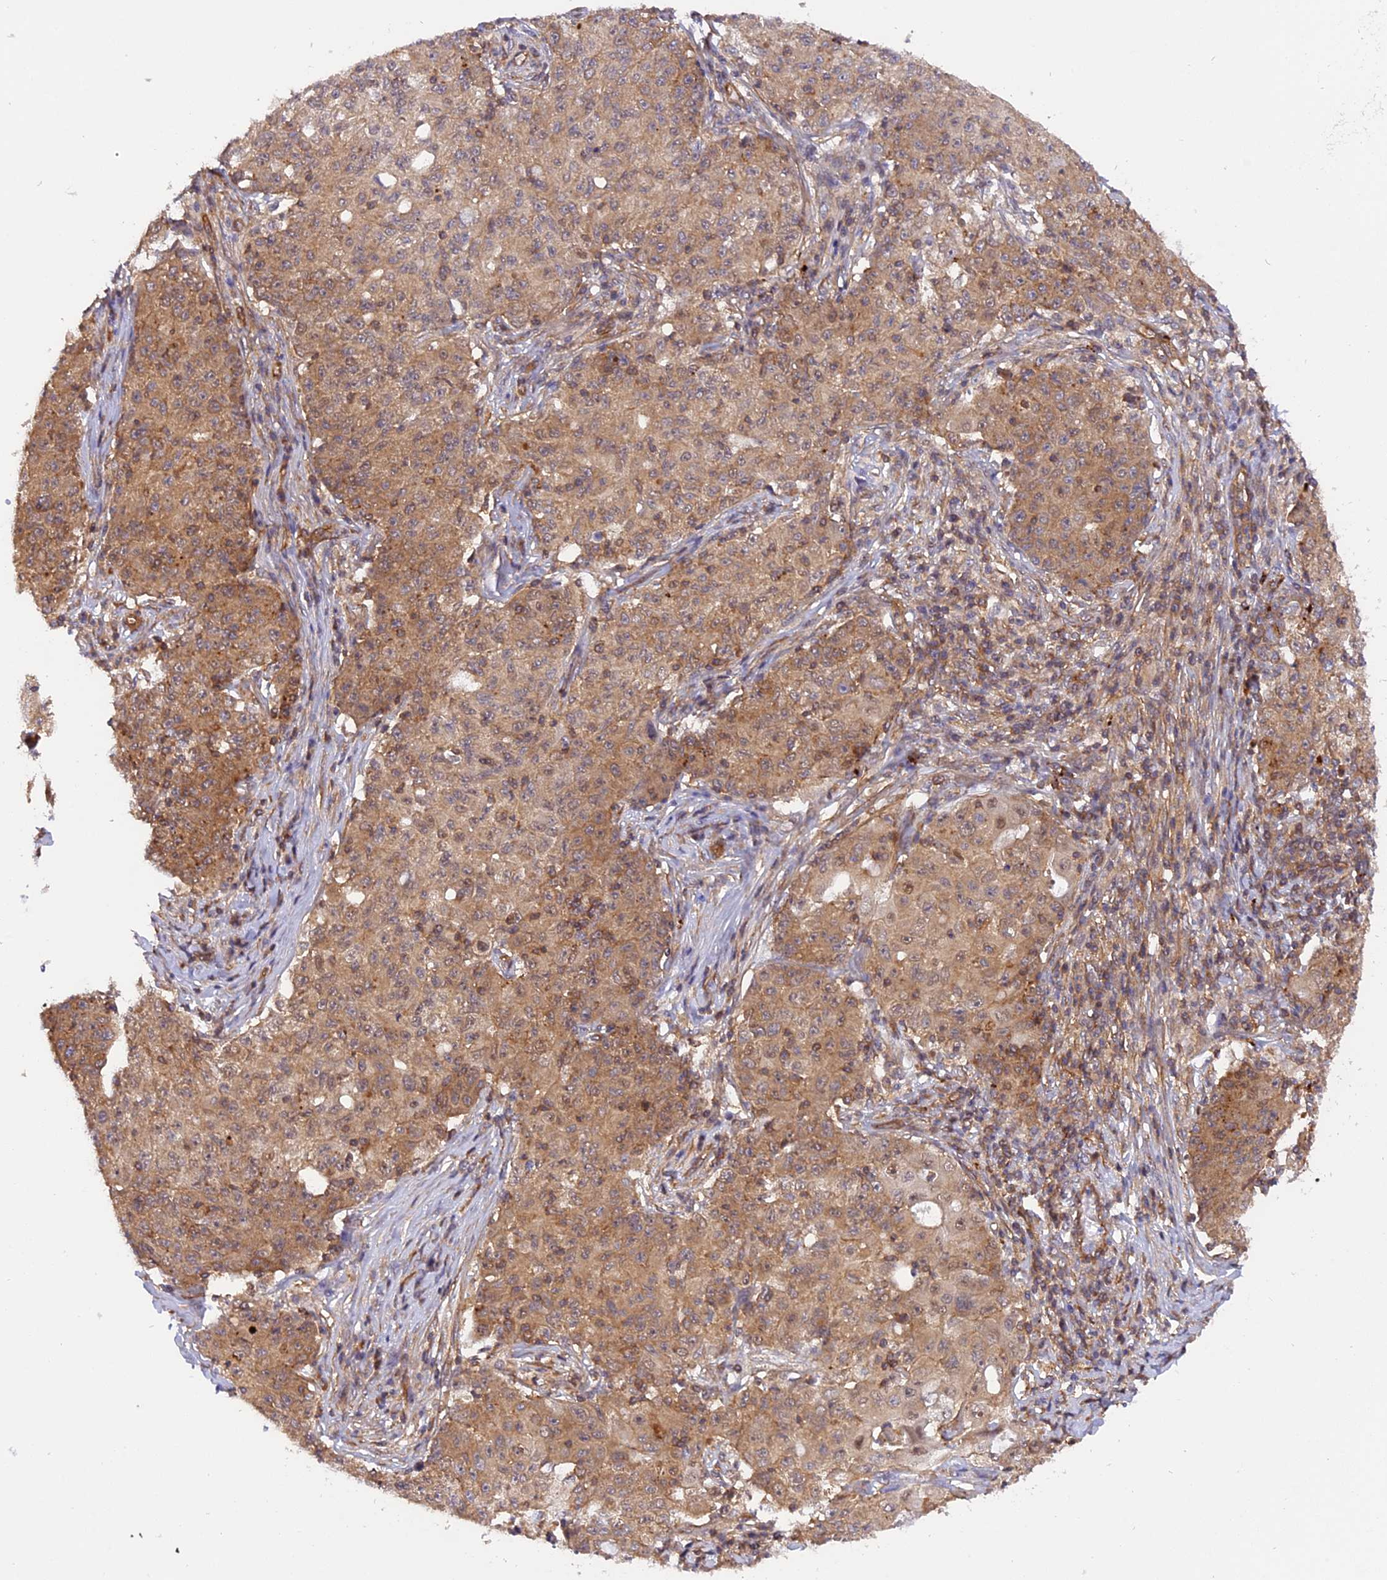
{"staining": {"intensity": "moderate", "quantity": ">75%", "location": "cytoplasmic/membranous"}, "tissue": "ovarian cancer", "cell_type": "Tumor cells", "image_type": "cancer", "snomed": [{"axis": "morphology", "description": "Carcinoma, endometroid"}, {"axis": "topography", "description": "Ovary"}], "caption": "Ovarian endometroid carcinoma stained with IHC displays moderate cytoplasmic/membranous staining in about >75% of tumor cells.", "gene": "C5orf22", "patient": {"sex": "female", "age": 42}}